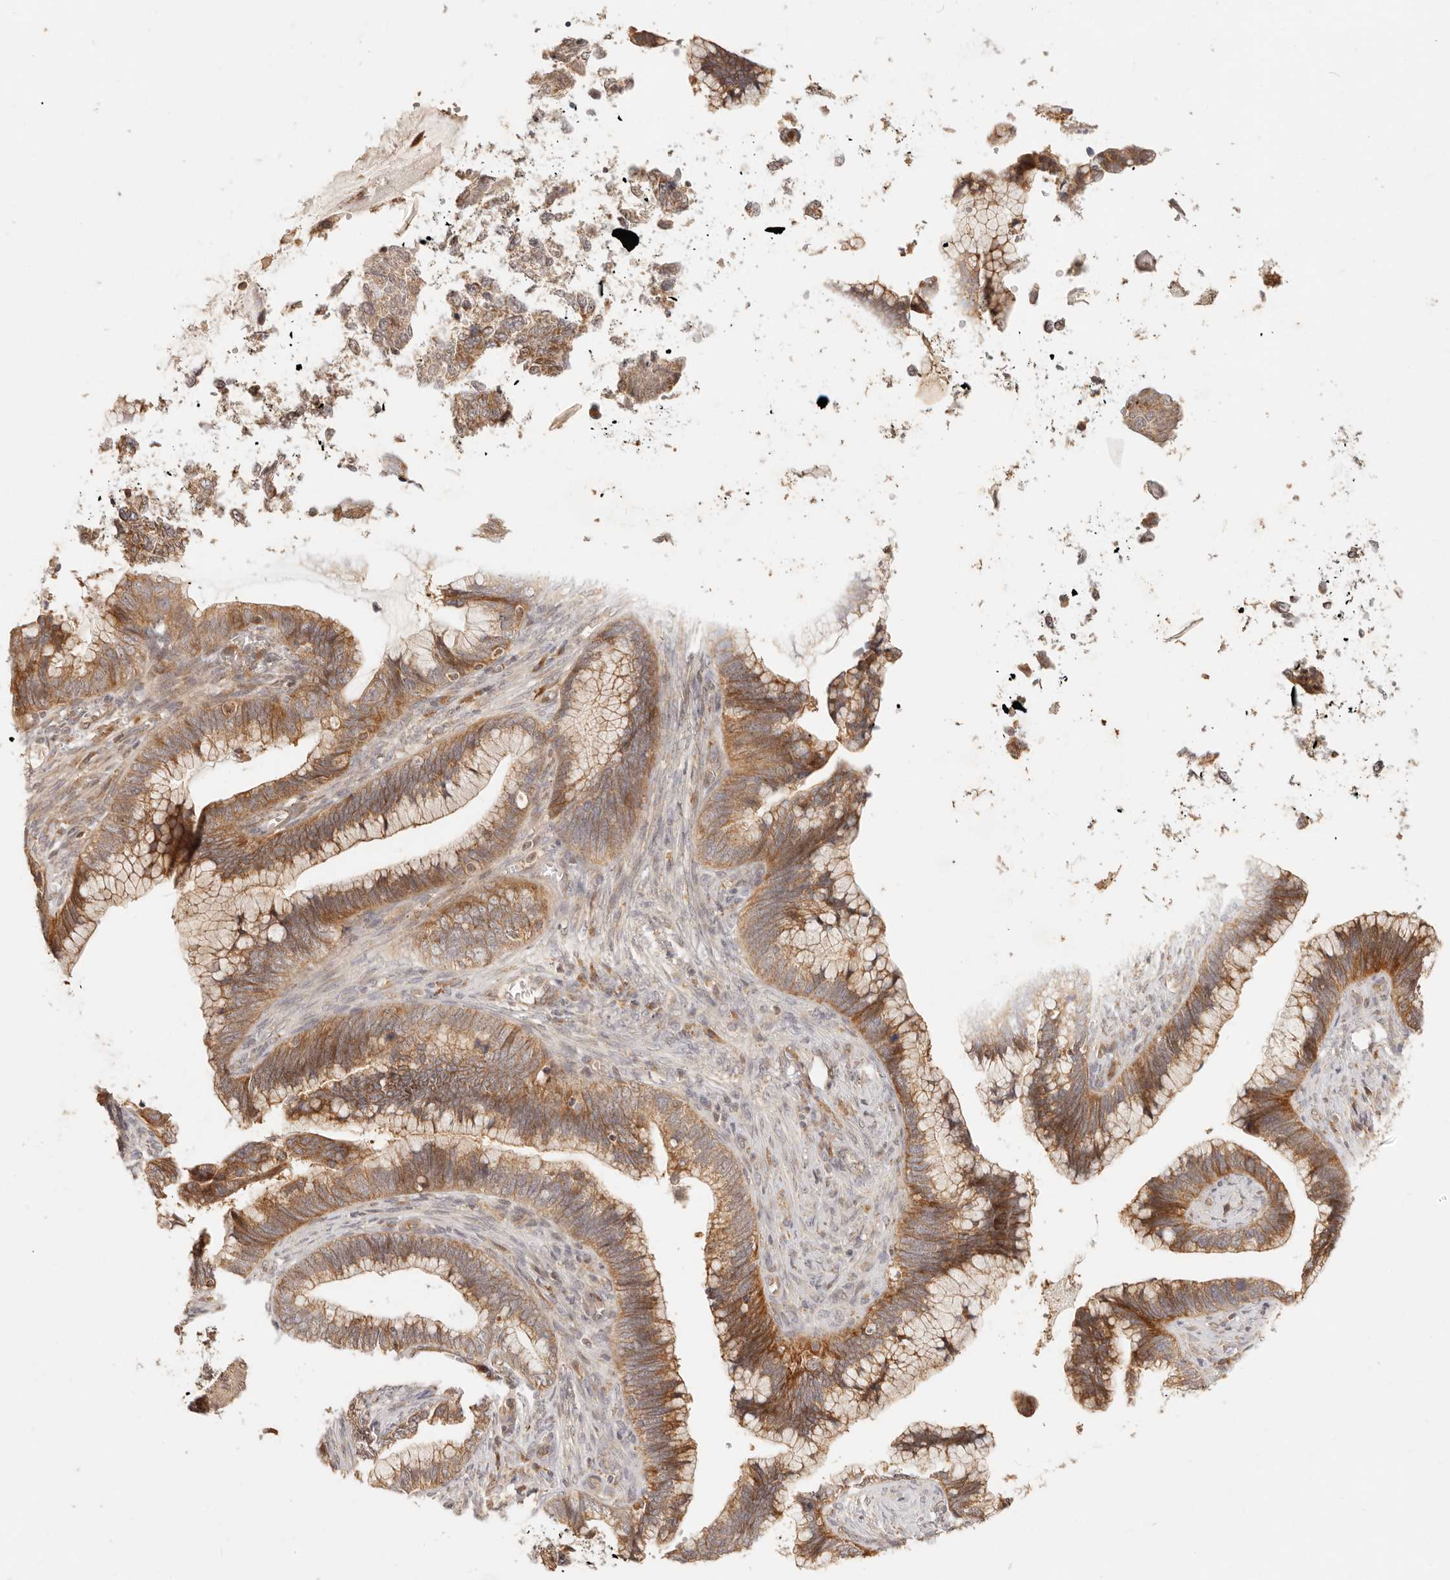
{"staining": {"intensity": "moderate", "quantity": ">75%", "location": "cytoplasmic/membranous"}, "tissue": "cervical cancer", "cell_type": "Tumor cells", "image_type": "cancer", "snomed": [{"axis": "morphology", "description": "Adenocarcinoma, NOS"}, {"axis": "topography", "description": "Cervix"}], "caption": "A medium amount of moderate cytoplasmic/membranous expression is seen in about >75% of tumor cells in cervical cancer (adenocarcinoma) tissue.", "gene": "TIMM17A", "patient": {"sex": "female", "age": 44}}